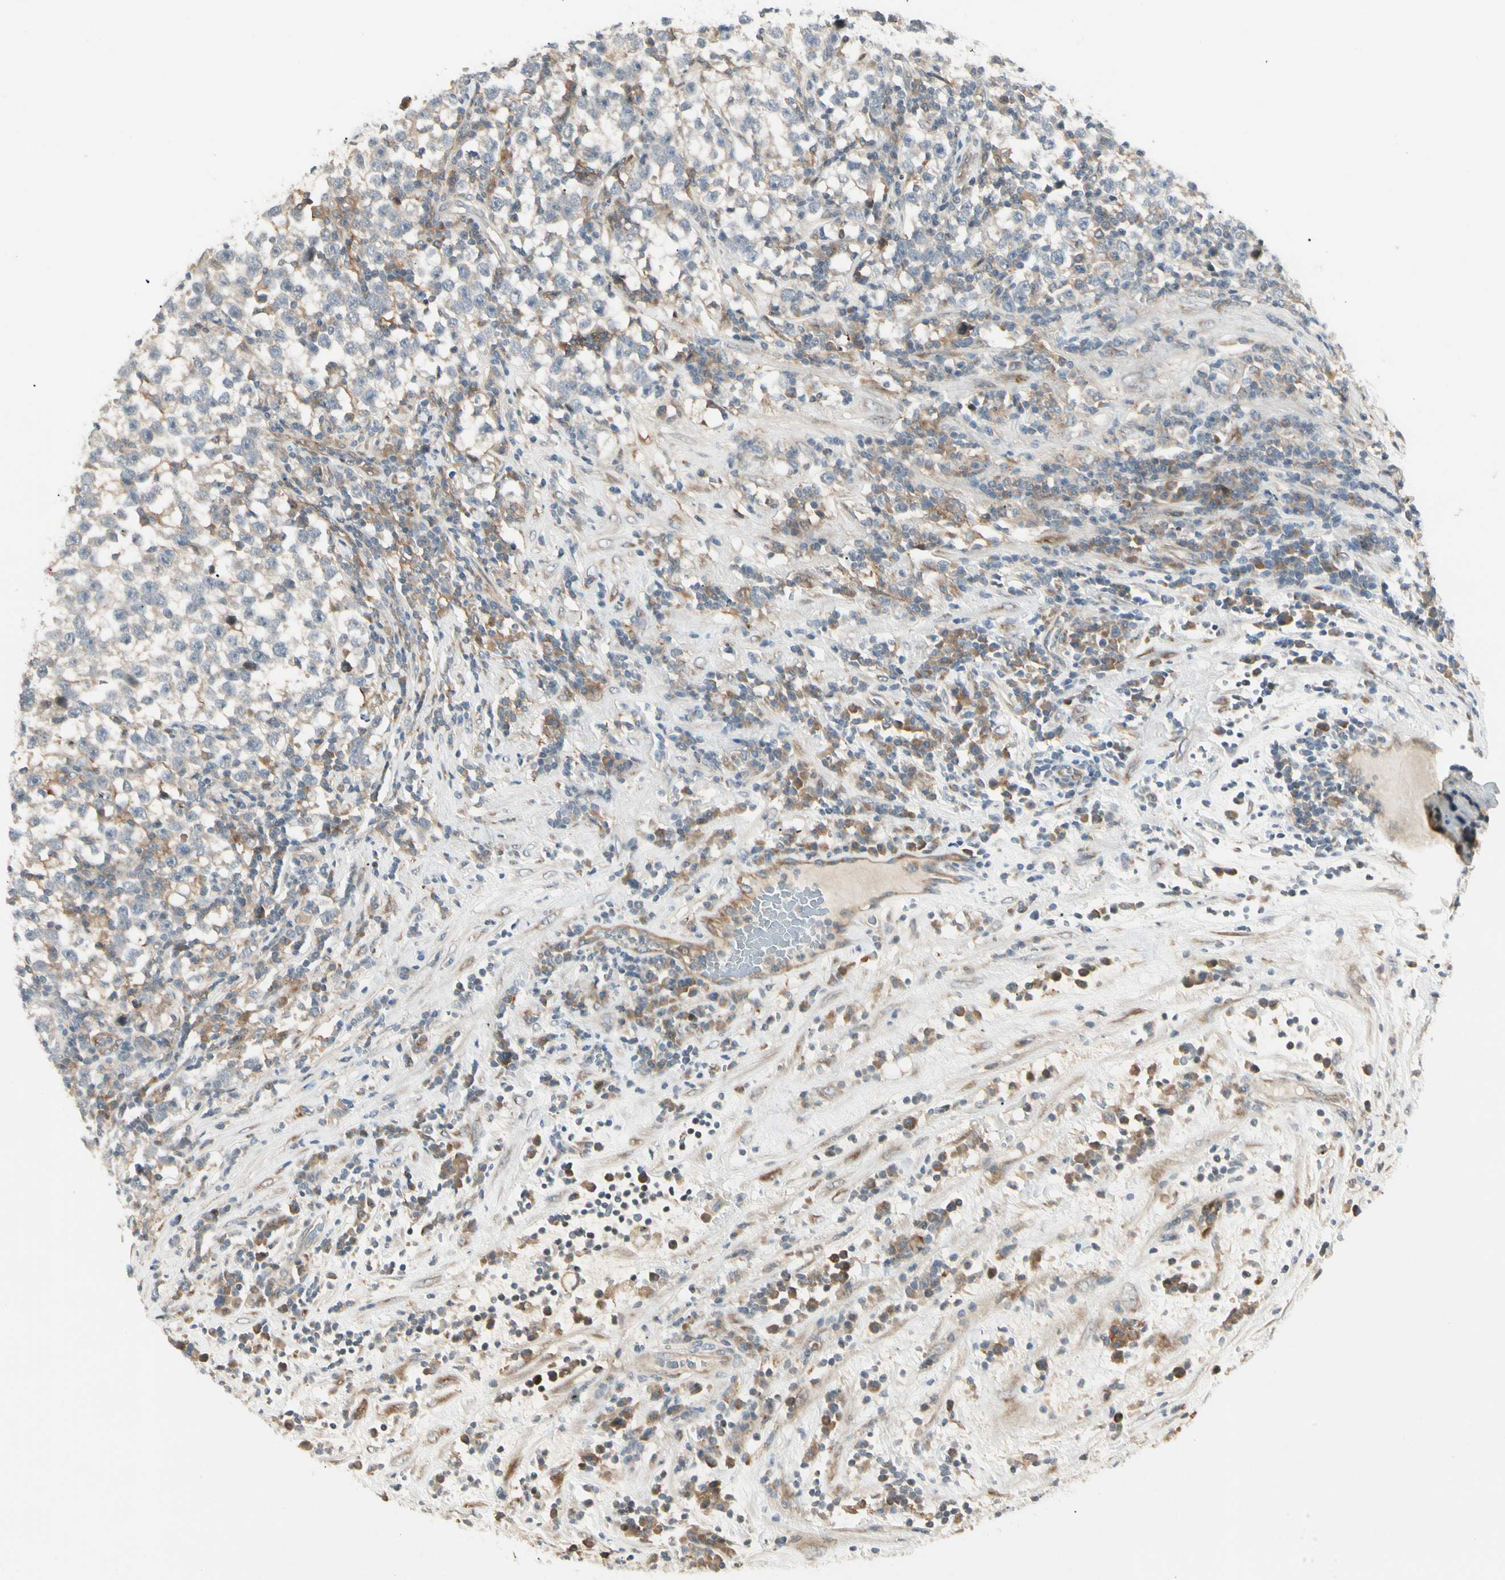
{"staining": {"intensity": "moderate", "quantity": "<25%", "location": "cytoplasmic/membranous"}, "tissue": "testis cancer", "cell_type": "Tumor cells", "image_type": "cancer", "snomed": [{"axis": "morphology", "description": "Seminoma, NOS"}, {"axis": "topography", "description": "Testis"}], "caption": "Immunohistochemical staining of human seminoma (testis) shows low levels of moderate cytoplasmic/membranous staining in approximately <25% of tumor cells.", "gene": "FNDC3B", "patient": {"sex": "male", "age": 43}}